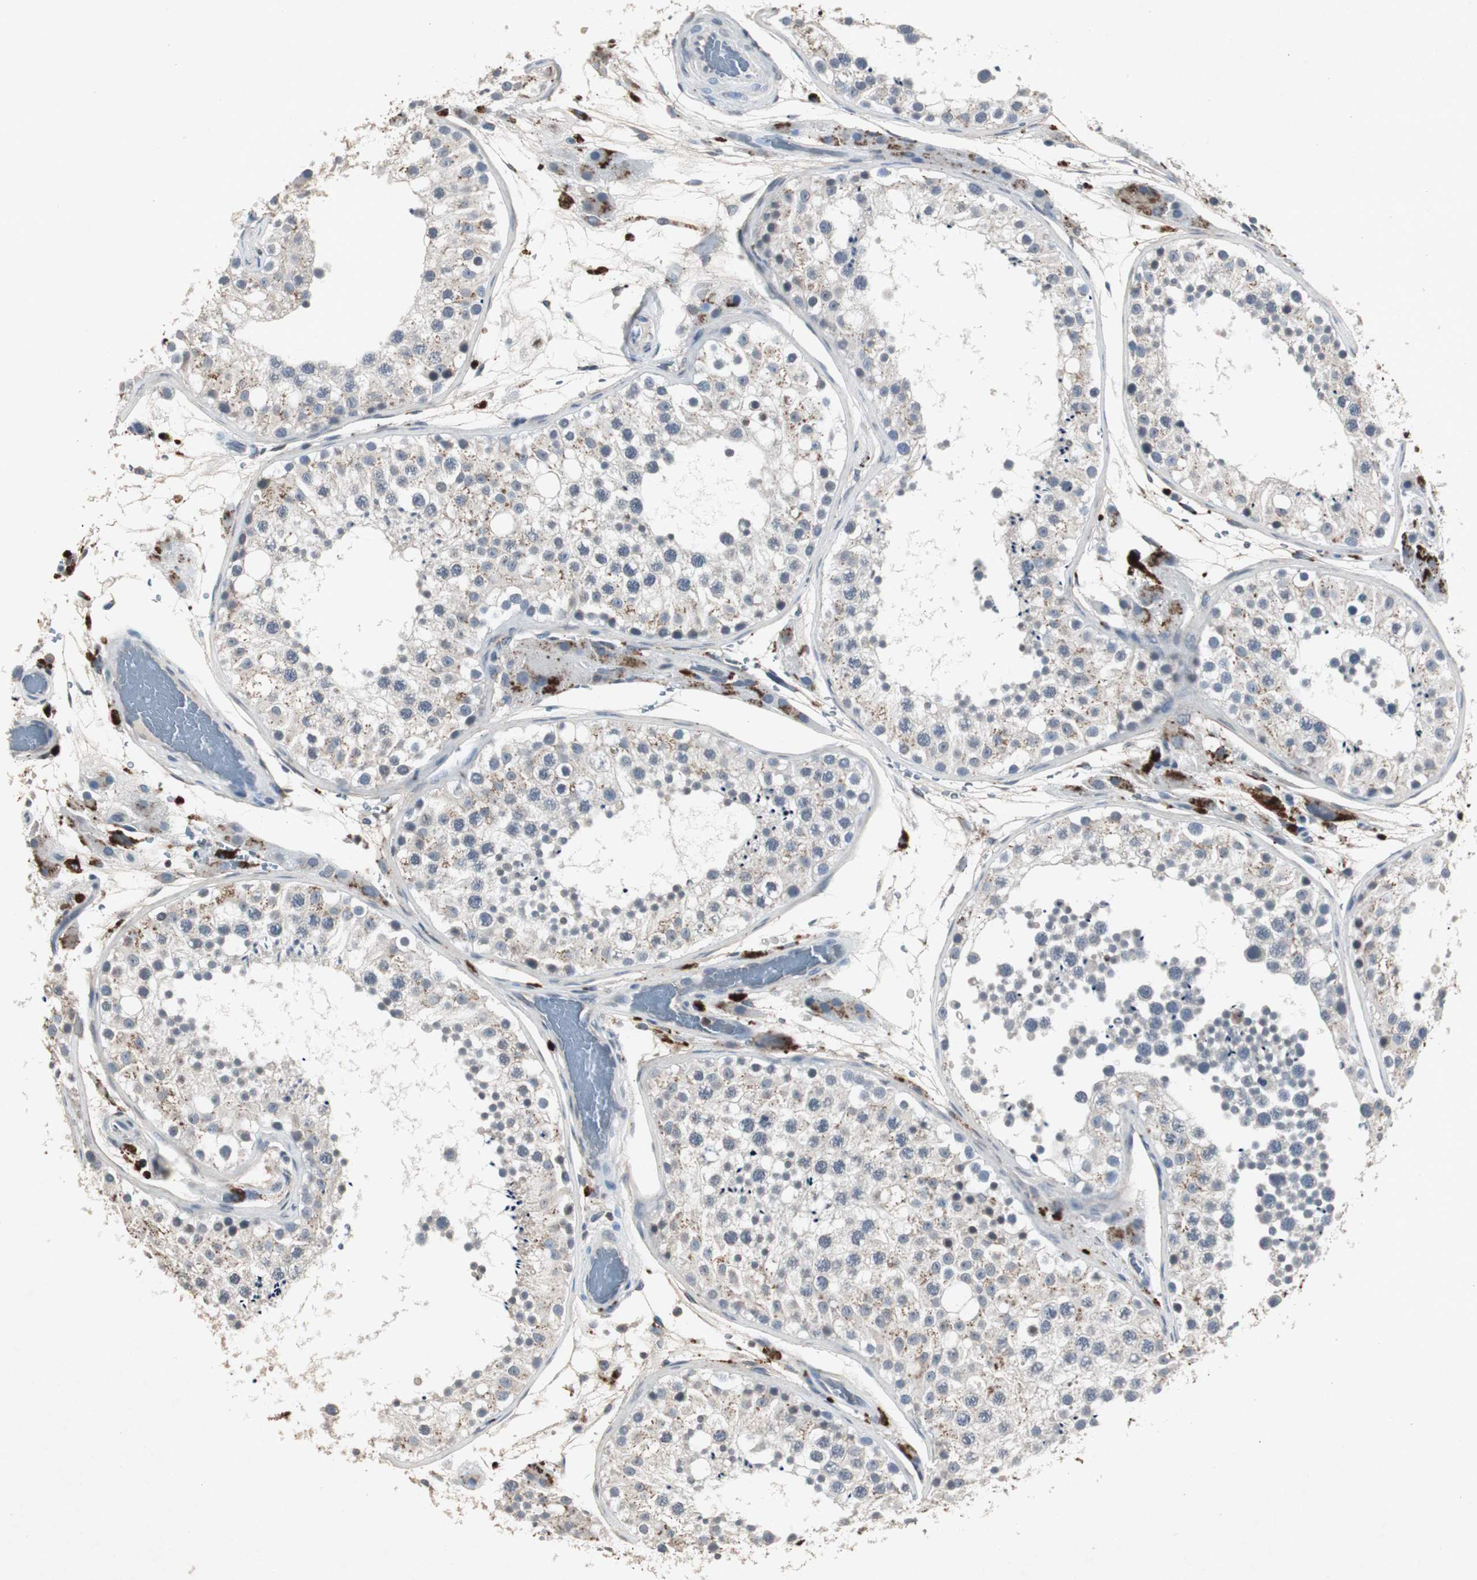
{"staining": {"intensity": "moderate", "quantity": "<25%", "location": "cytoplasmic/membranous"}, "tissue": "testis", "cell_type": "Cells in seminiferous ducts", "image_type": "normal", "snomed": [{"axis": "morphology", "description": "Normal tissue, NOS"}, {"axis": "topography", "description": "Testis"}], "caption": "Cells in seminiferous ducts demonstrate moderate cytoplasmic/membranous staining in about <25% of cells in unremarkable testis.", "gene": "ADNP2", "patient": {"sex": "male", "age": 26}}